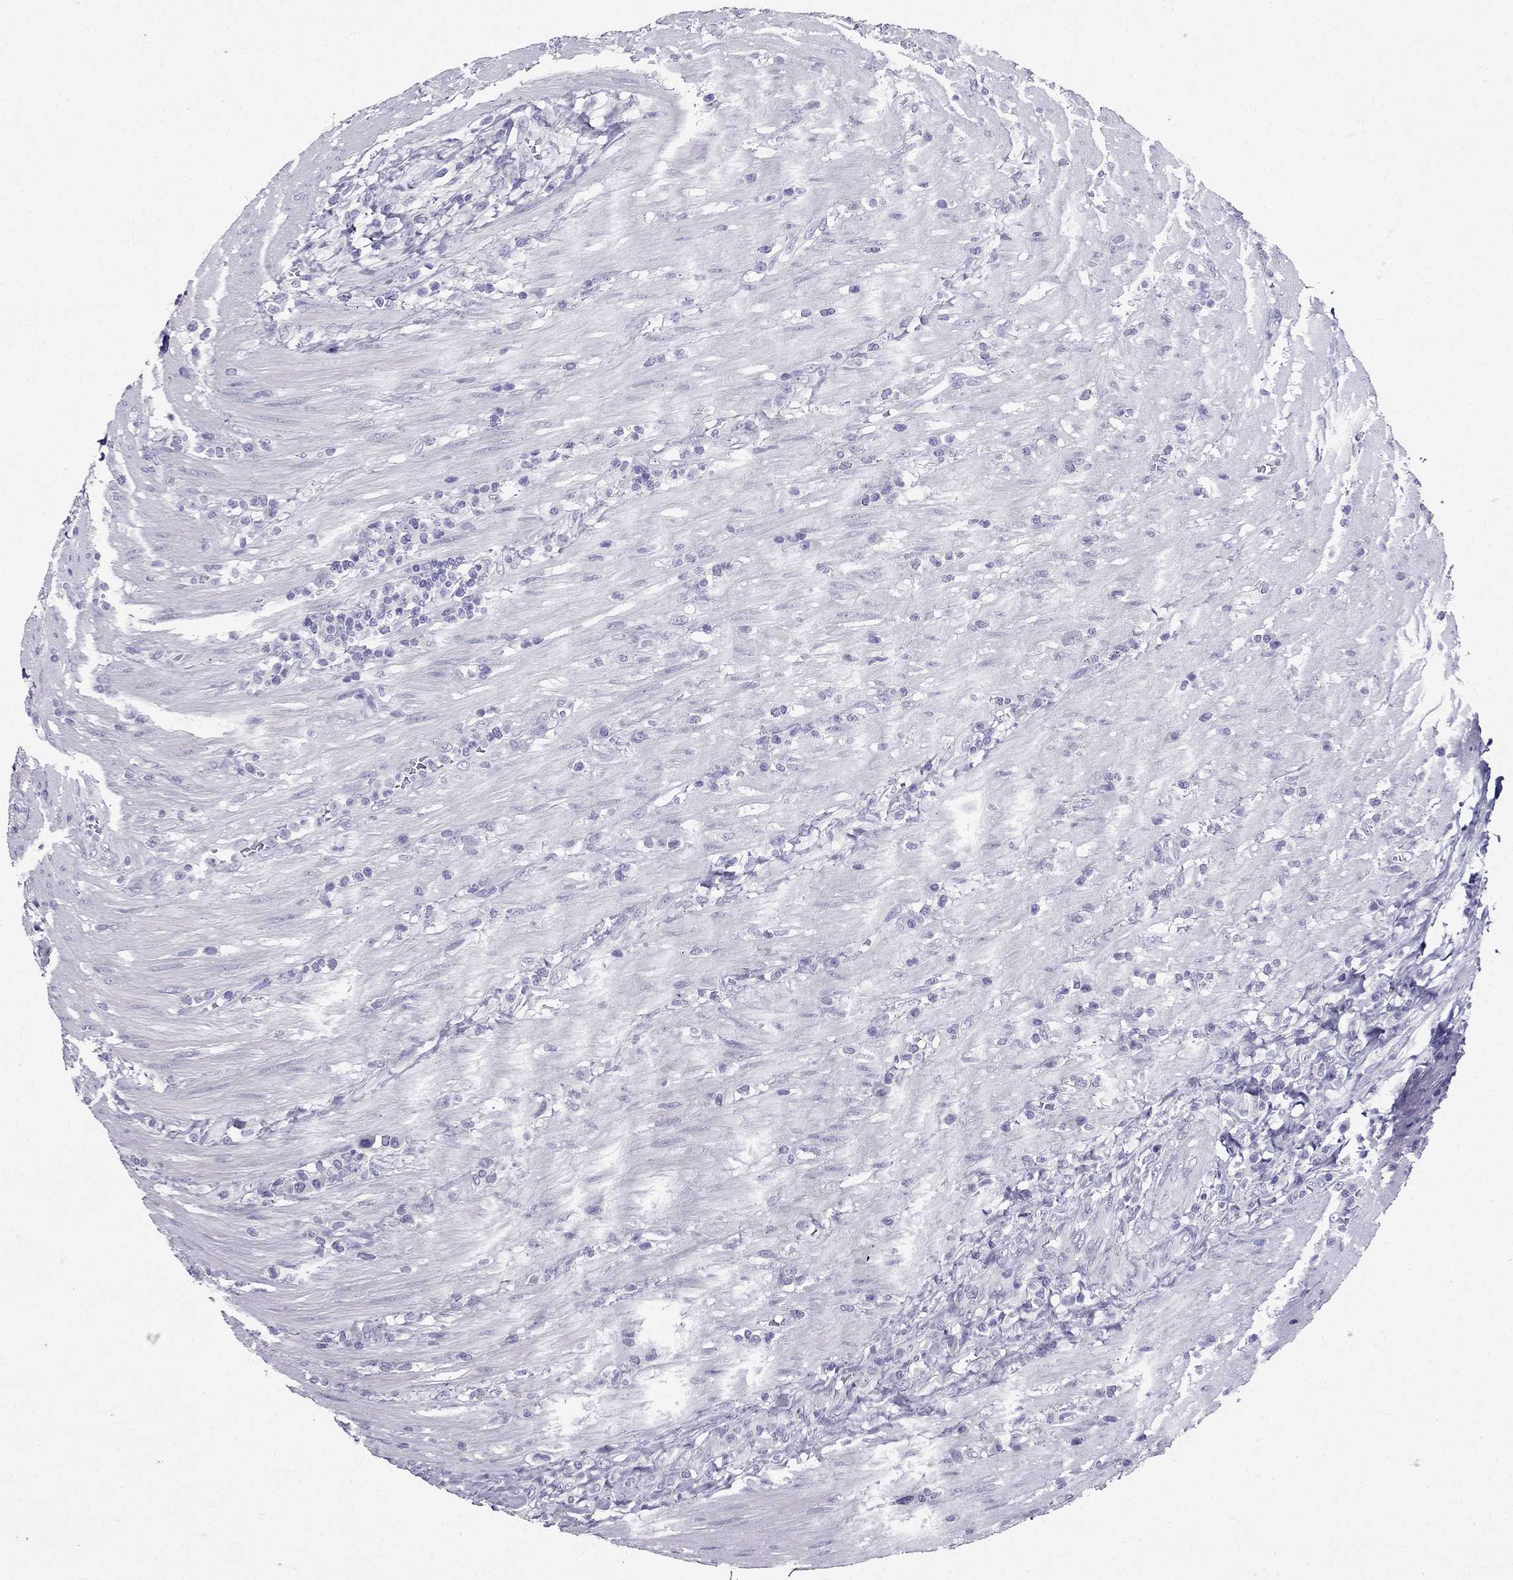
{"staining": {"intensity": "negative", "quantity": "none", "location": "none"}, "tissue": "colorectal cancer", "cell_type": "Tumor cells", "image_type": "cancer", "snomed": [{"axis": "morphology", "description": "Adenocarcinoma, NOS"}, {"axis": "topography", "description": "Colon"}], "caption": "A histopathology image of colorectal adenocarcinoma stained for a protein shows no brown staining in tumor cells.", "gene": "ZNF541", "patient": {"sex": "female", "age": 67}}